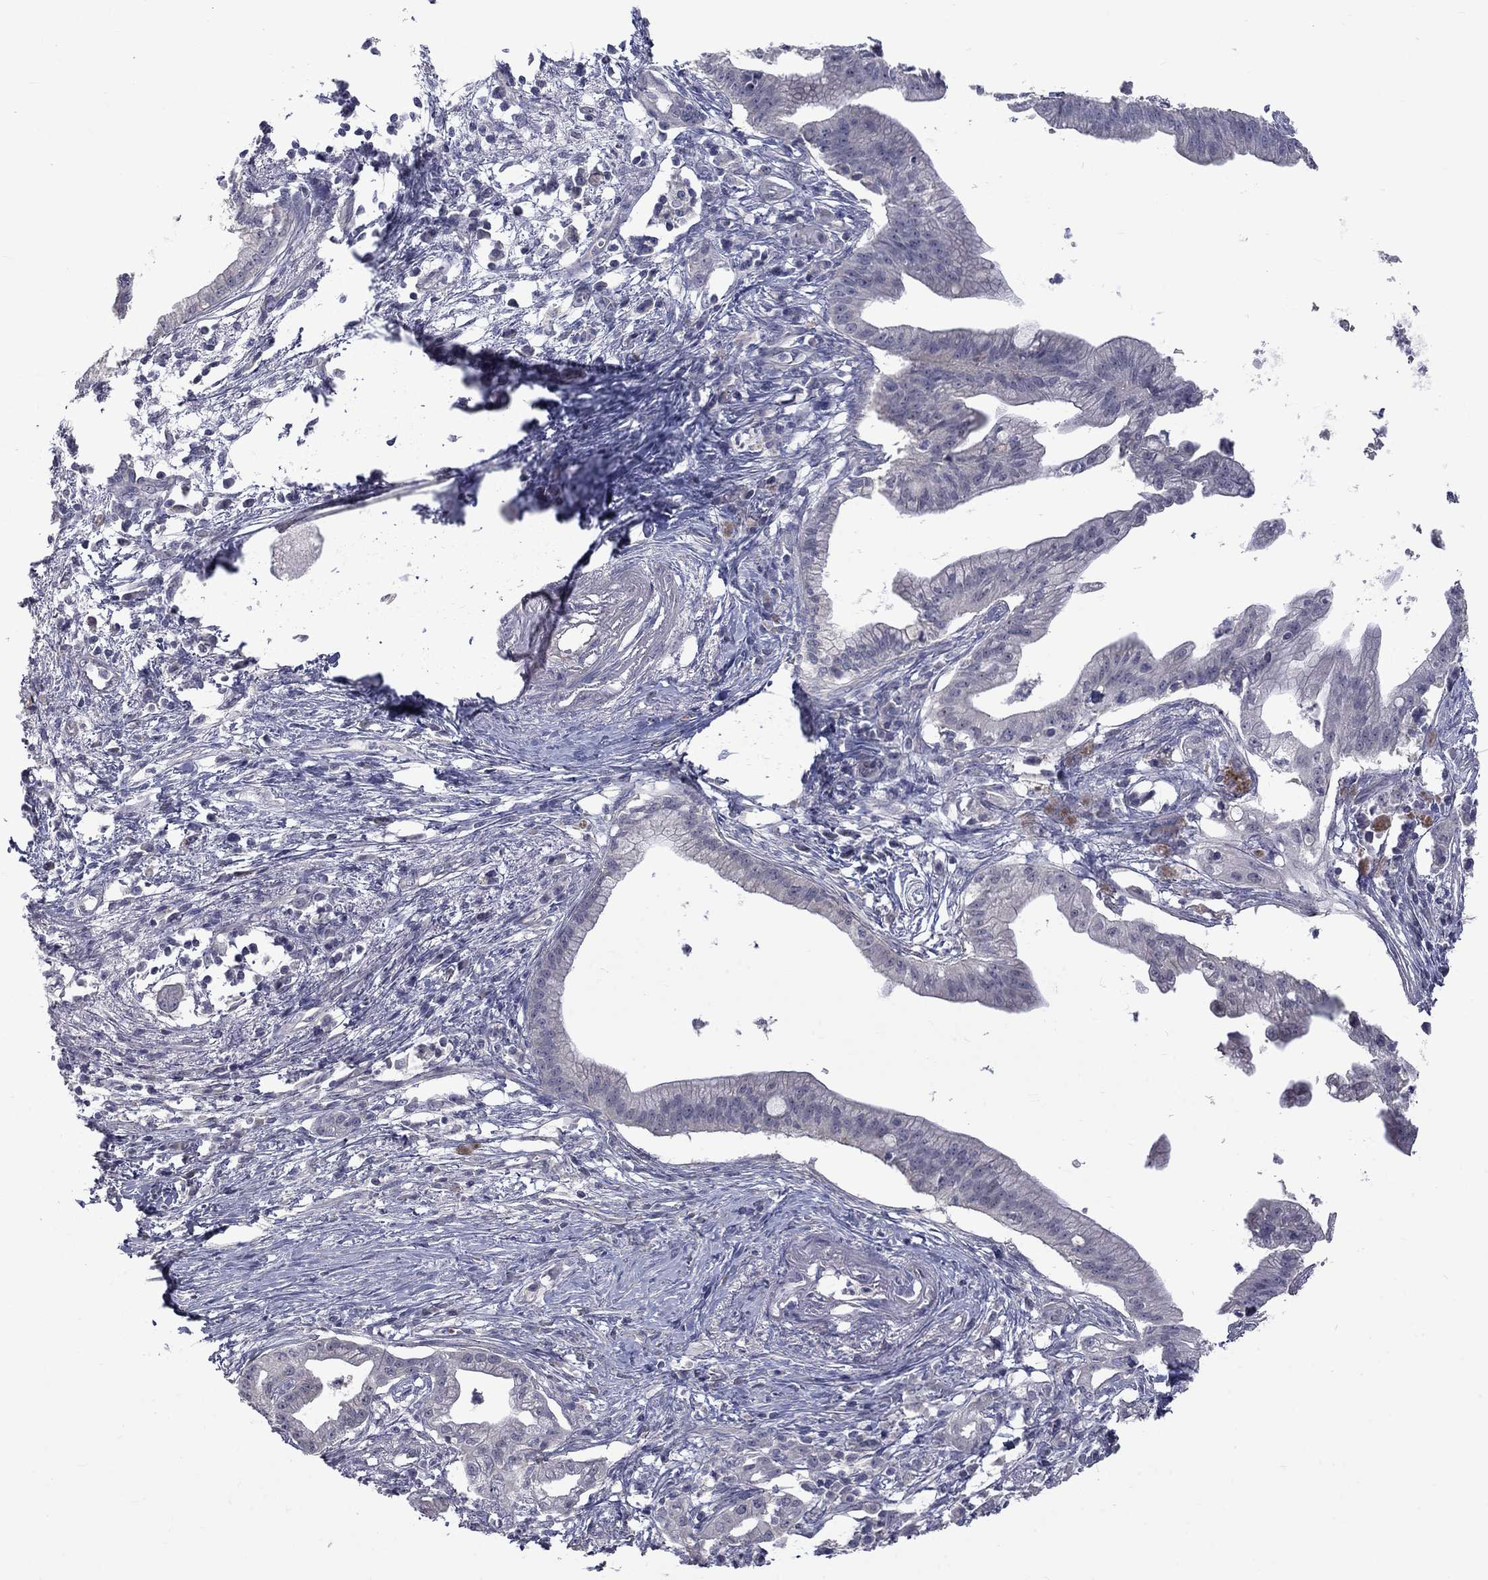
{"staining": {"intensity": "negative", "quantity": "none", "location": "none"}, "tissue": "pancreatic cancer", "cell_type": "Tumor cells", "image_type": "cancer", "snomed": [{"axis": "morphology", "description": "Normal tissue, NOS"}, {"axis": "morphology", "description": "Adenocarcinoma, NOS"}, {"axis": "topography", "description": "Pancreas"}], "caption": "DAB (3,3'-diaminobenzidine) immunohistochemical staining of pancreatic cancer demonstrates no significant staining in tumor cells.", "gene": "SLC39A14", "patient": {"sex": "female", "age": 58}}